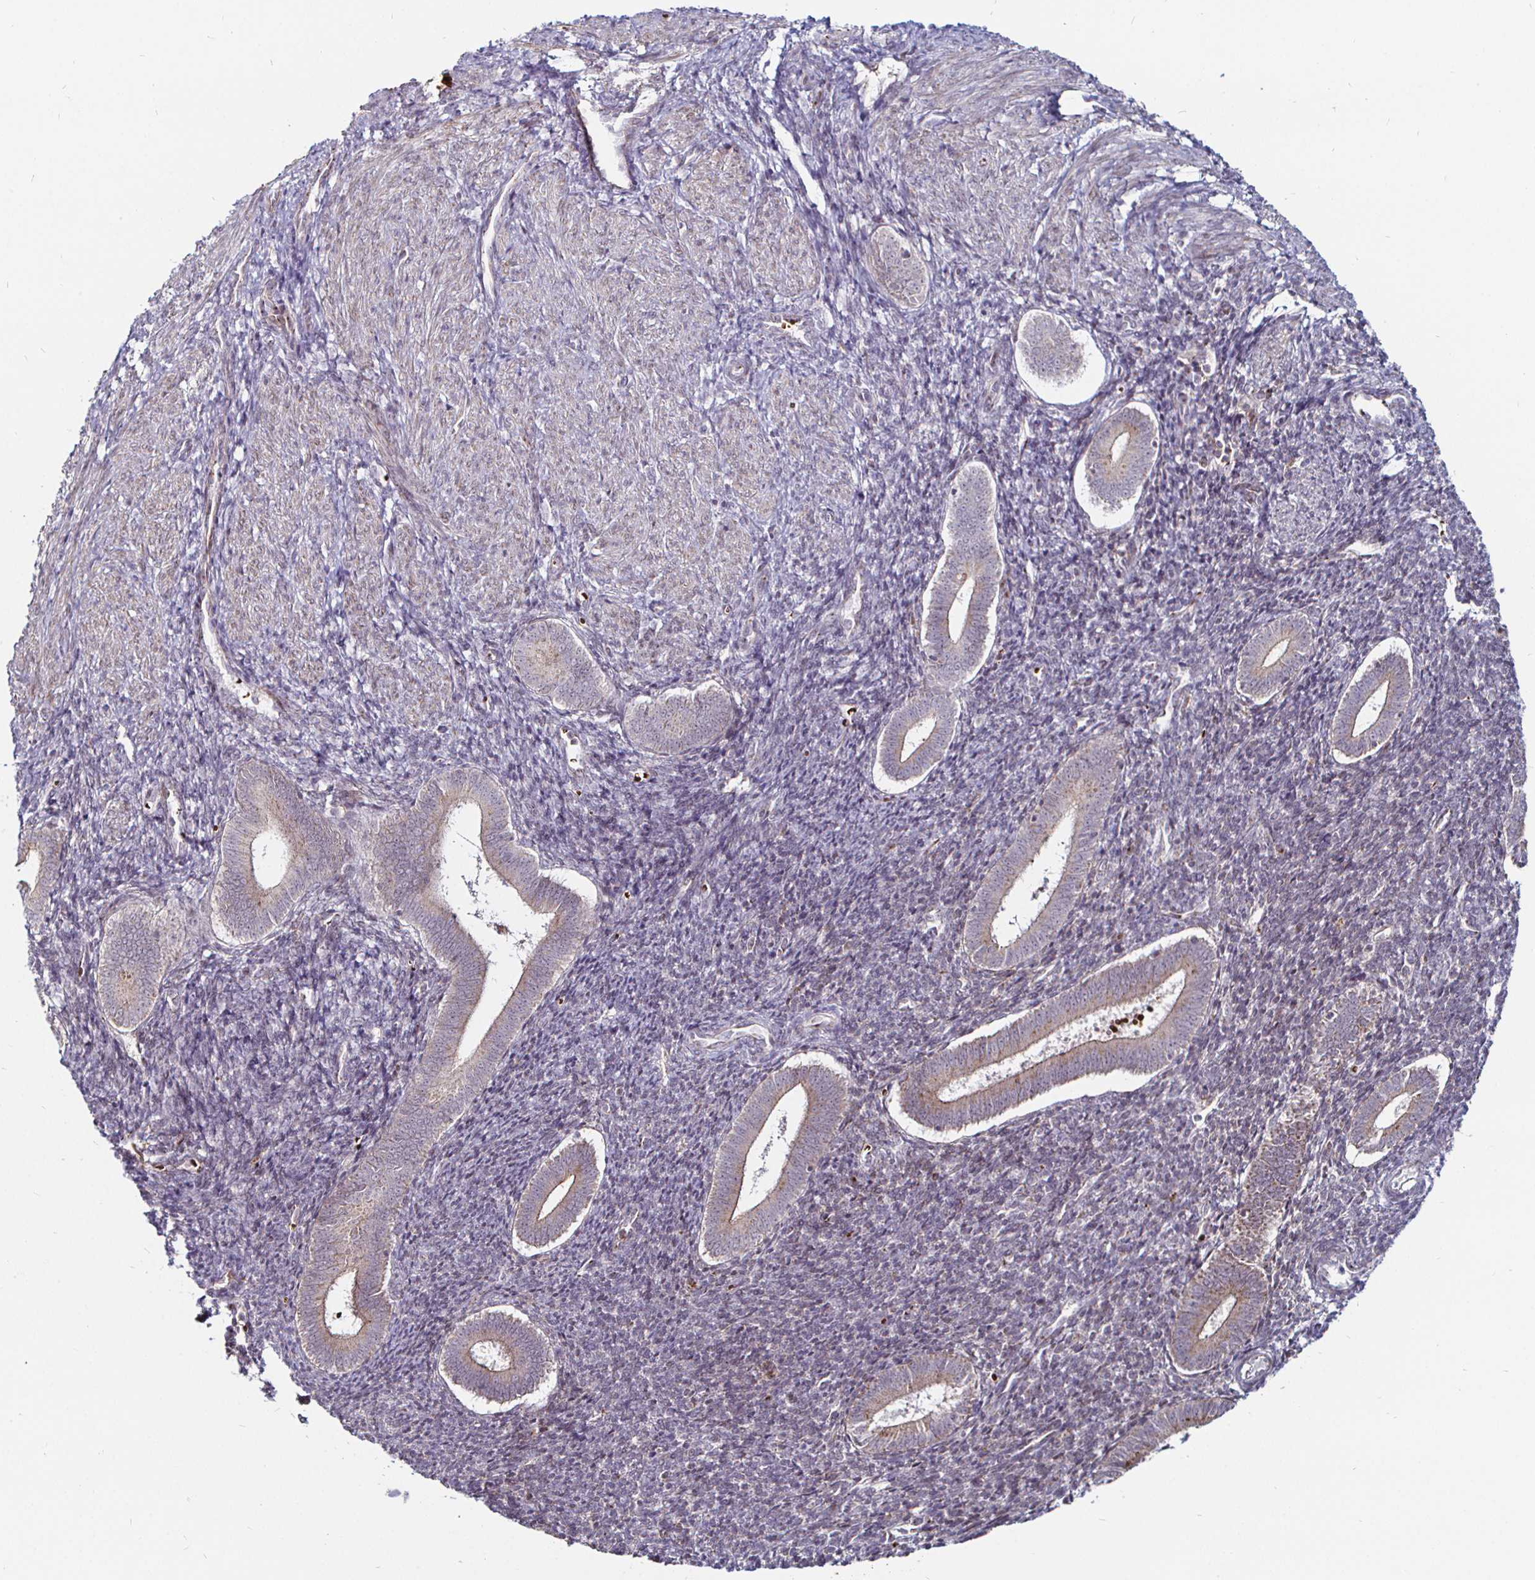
{"staining": {"intensity": "weak", "quantity": "<25%", "location": "cytoplasmic/membranous"}, "tissue": "endometrium", "cell_type": "Cells in endometrial stroma", "image_type": "normal", "snomed": [{"axis": "morphology", "description": "Normal tissue, NOS"}, {"axis": "topography", "description": "Endometrium"}], "caption": "Endometrium stained for a protein using IHC exhibits no staining cells in endometrial stroma.", "gene": "ATG3", "patient": {"sex": "female", "age": 25}}